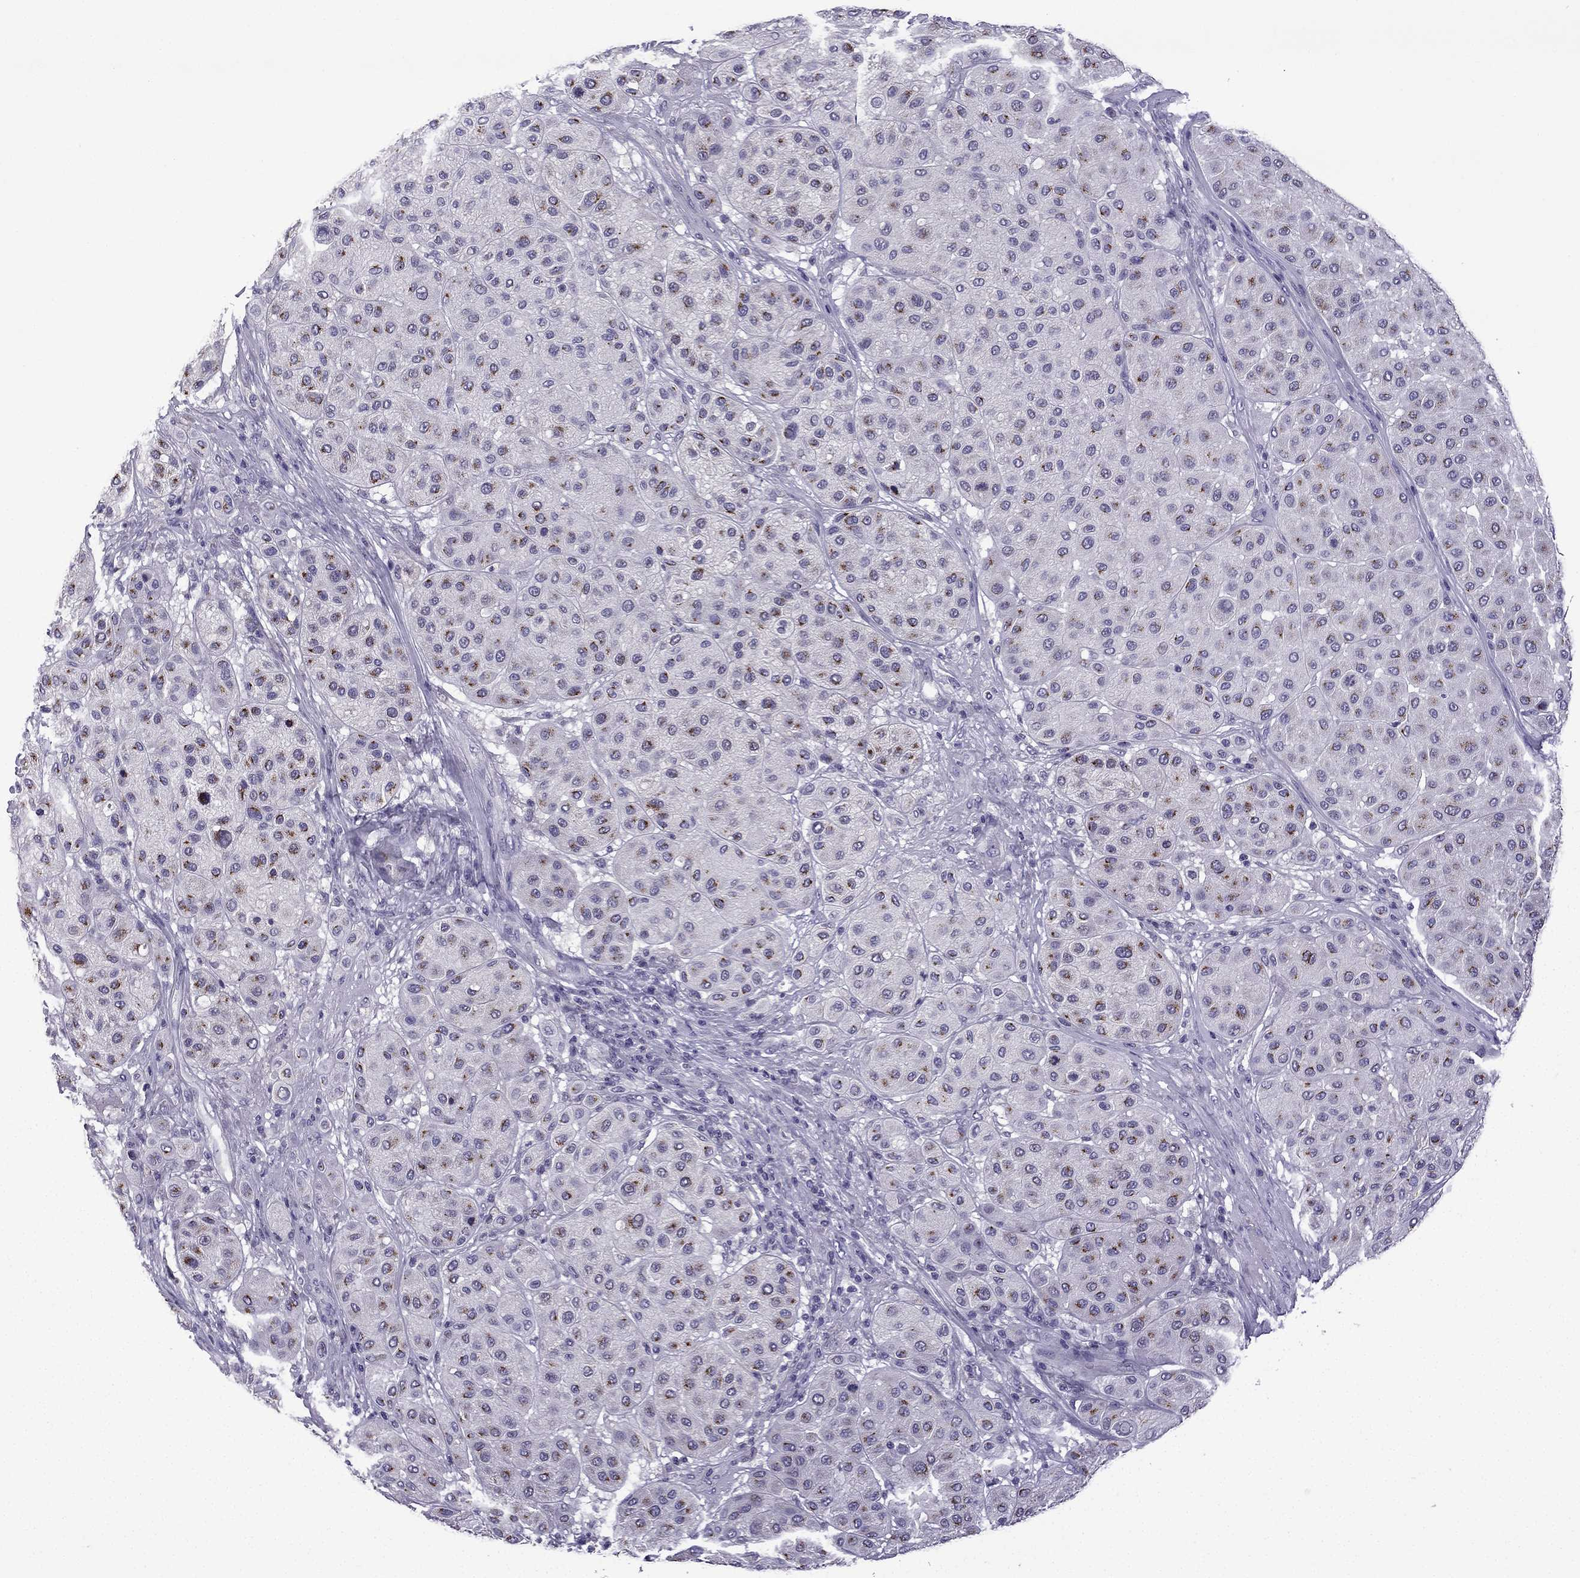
{"staining": {"intensity": "moderate", "quantity": "<25%", "location": "cytoplasmic/membranous"}, "tissue": "melanoma", "cell_type": "Tumor cells", "image_type": "cancer", "snomed": [{"axis": "morphology", "description": "Malignant melanoma, Metastatic site"}, {"axis": "topography", "description": "Smooth muscle"}], "caption": "Malignant melanoma (metastatic site) stained for a protein shows moderate cytoplasmic/membranous positivity in tumor cells. (Brightfield microscopy of DAB IHC at high magnification).", "gene": "TTN", "patient": {"sex": "male", "age": 41}}